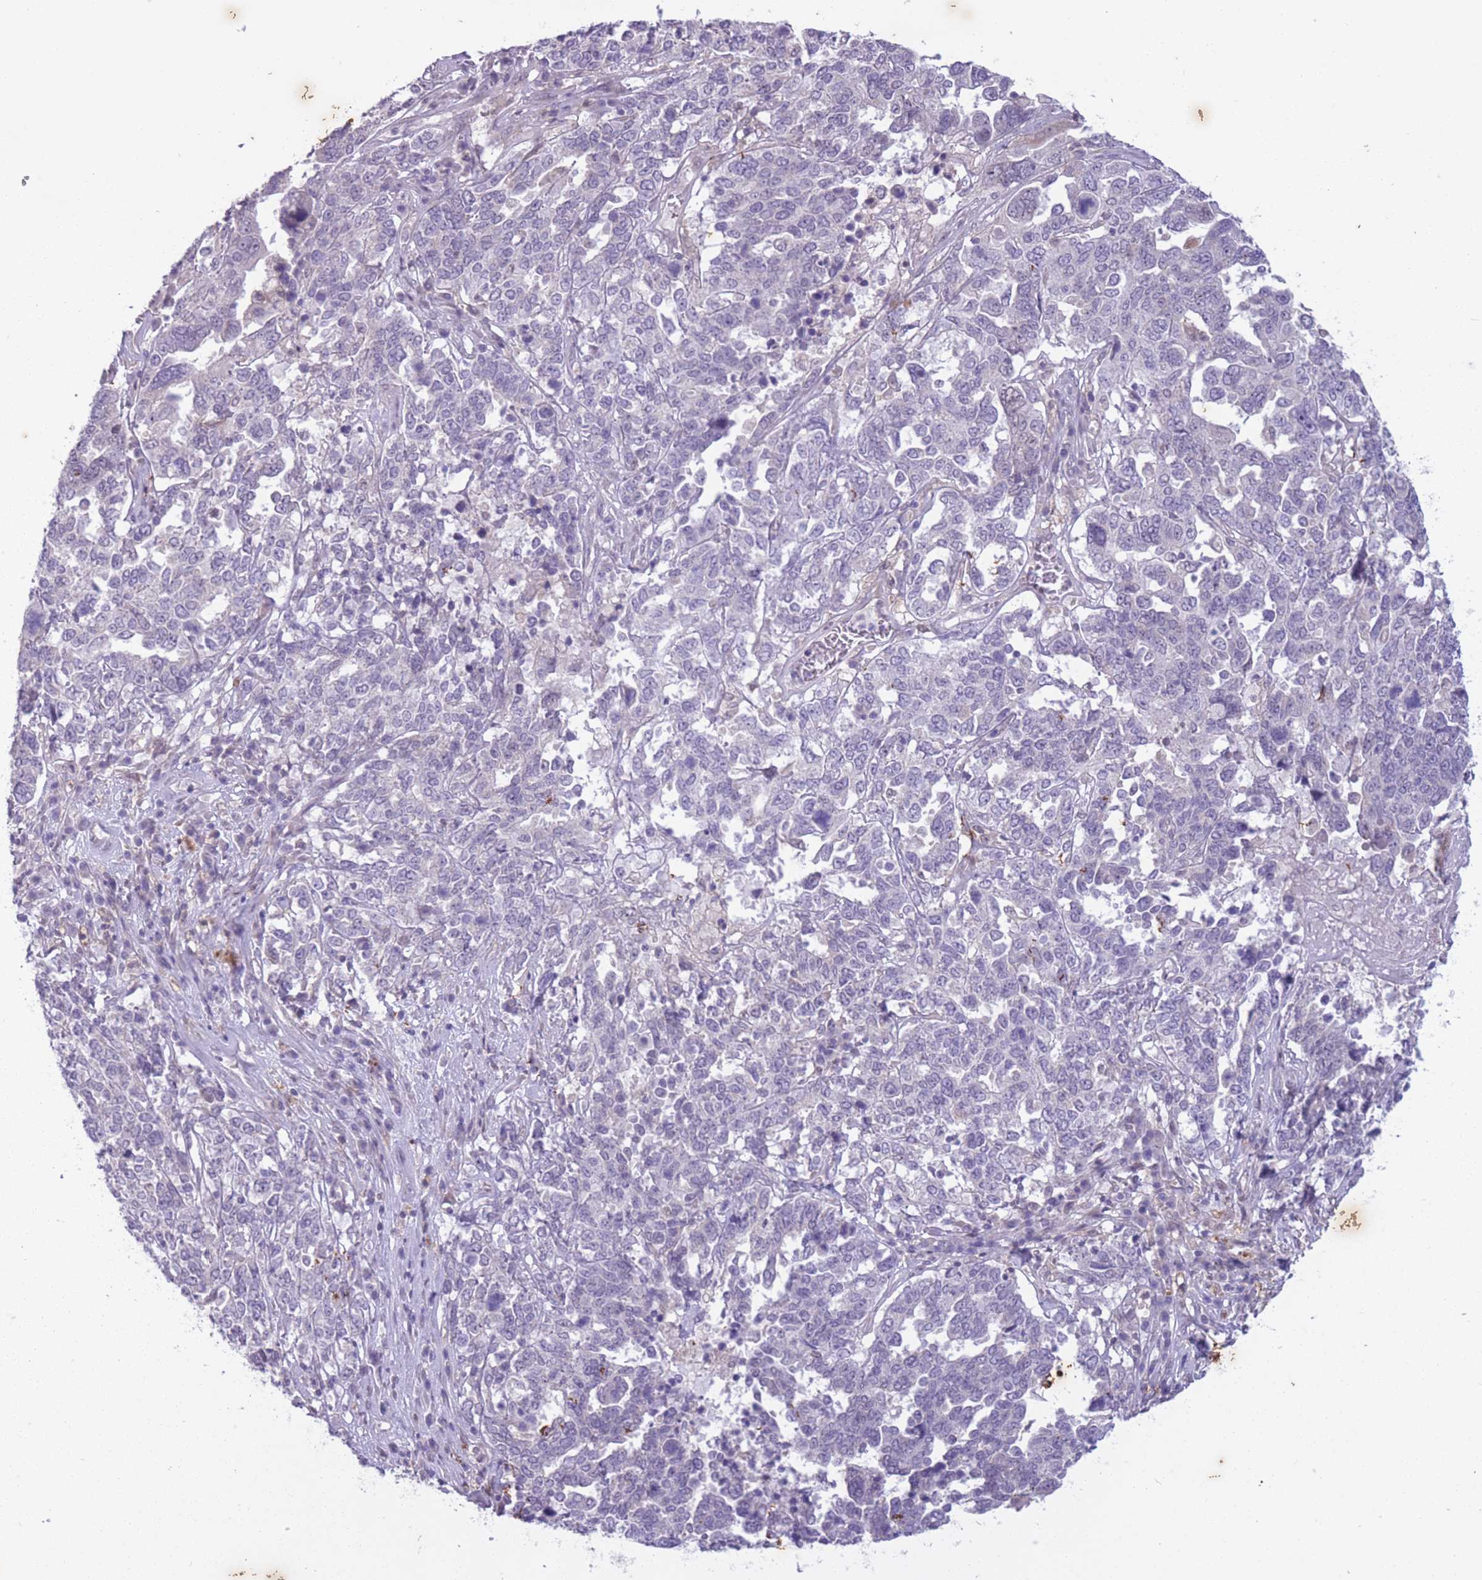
{"staining": {"intensity": "negative", "quantity": "none", "location": "none"}, "tissue": "ovarian cancer", "cell_type": "Tumor cells", "image_type": "cancer", "snomed": [{"axis": "morphology", "description": "Carcinoma, endometroid"}, {"axis": "topography", "description": "Ovary"}], "caption": "Immunohistochemistry (IHC) image of neoplastic tissue: ovarian cancer (endometroid carcinoma) stained with DAB shows no significant protein positivity in tumor cells.", "gene": "ARPIN", "patient": {"sex": "female", "age": 62}}